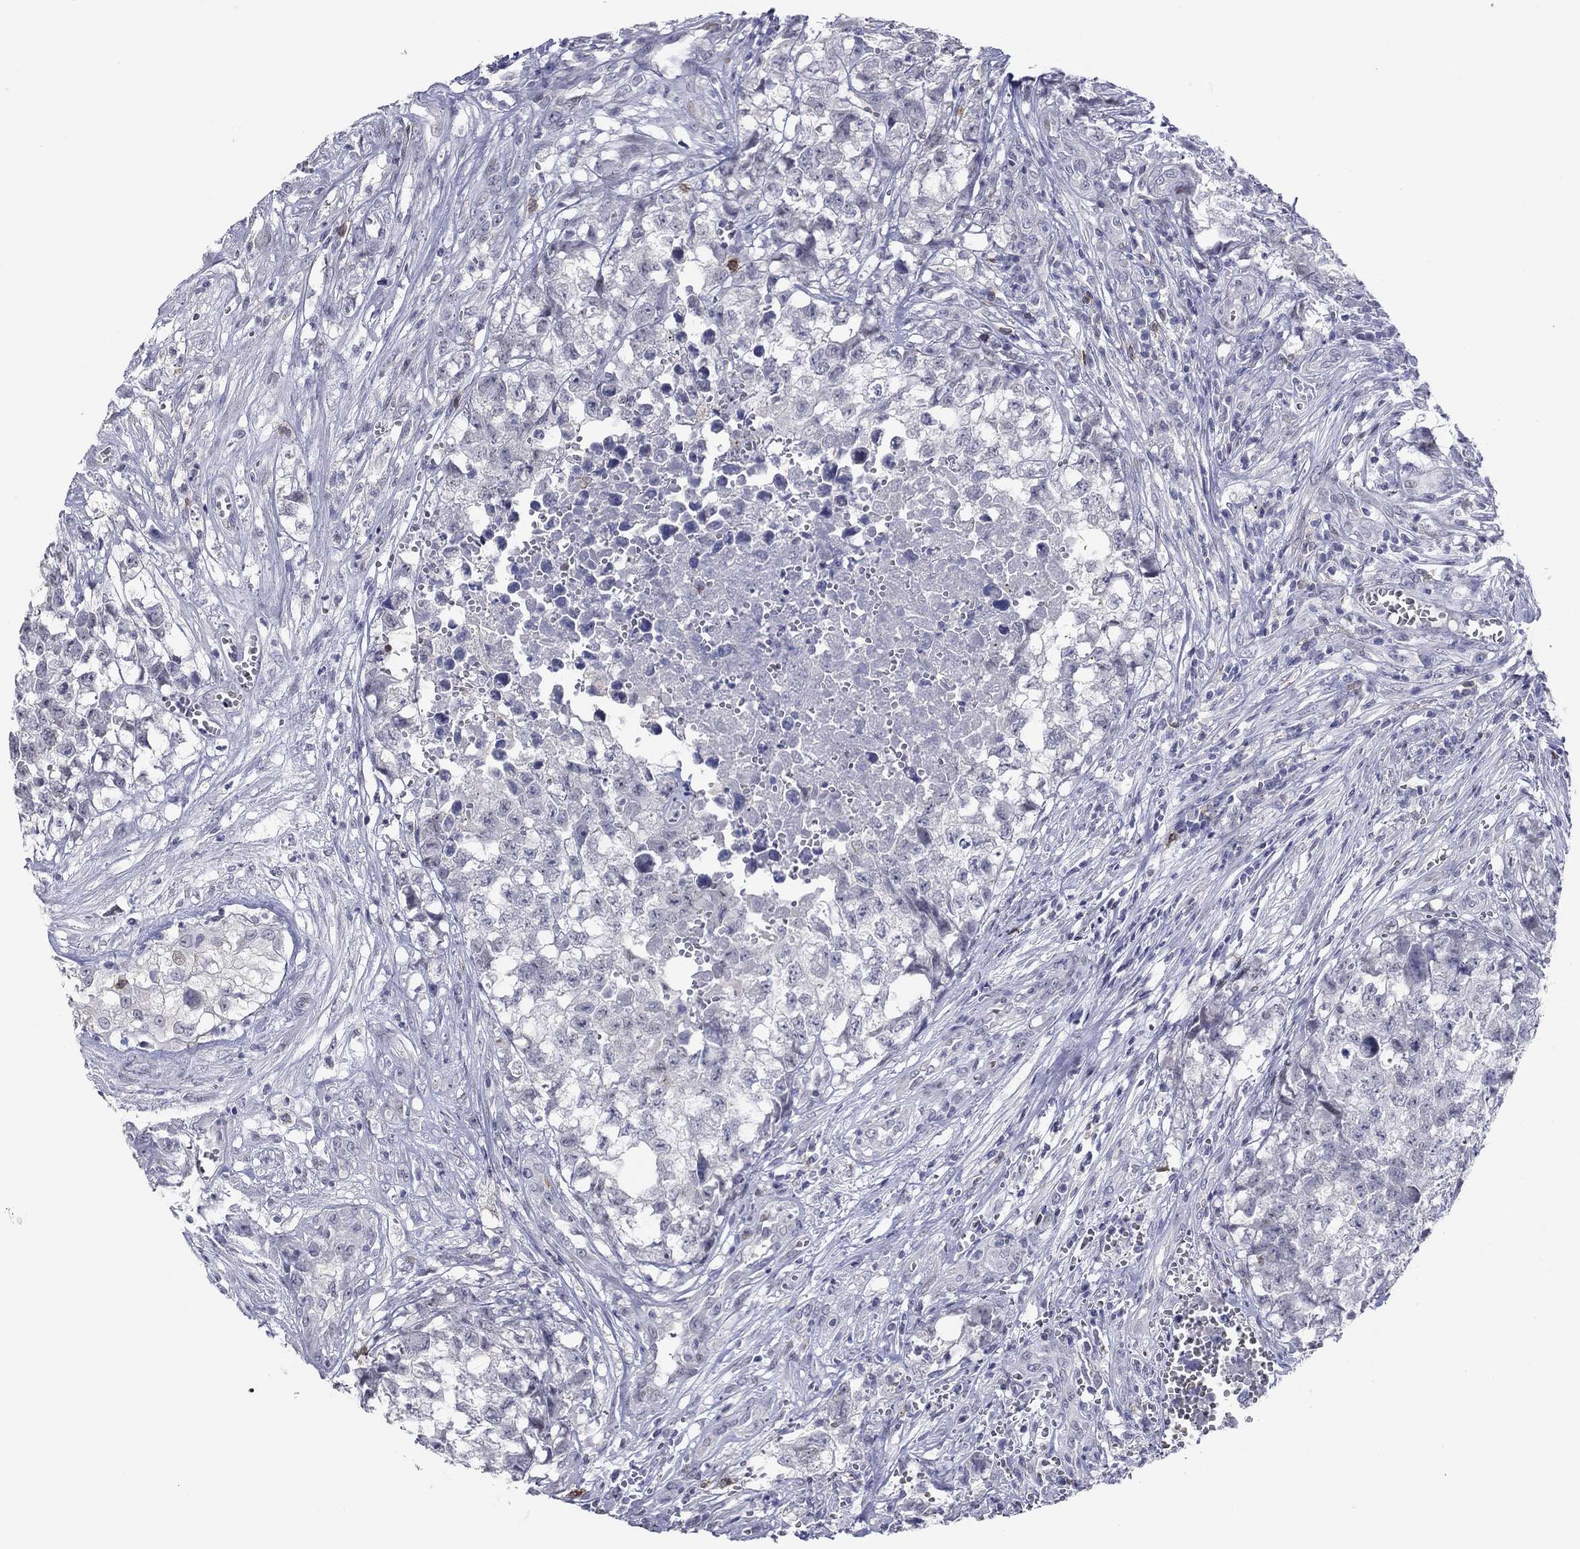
{"staining": {"intensity": "negative", "quantity": "none", "location": "none"}, "tissue": "testis cancer", "cell_type": "Tumor cells", "image_type": "cancer", "snomed": [{"axis": "morphology", "description": "Seminoma, NOS"}, {"axis": "morphology", "description": "Carcinoma, Embryonal, NOS"}, {"axis": "topography", "description": "Testis"}], "caption": "Human seminoma (testis) stained for a protein using IHC displays no staining in tumor cells.", "gene": "ITGAE", "patient": {"sex": "male", "age": 22}}